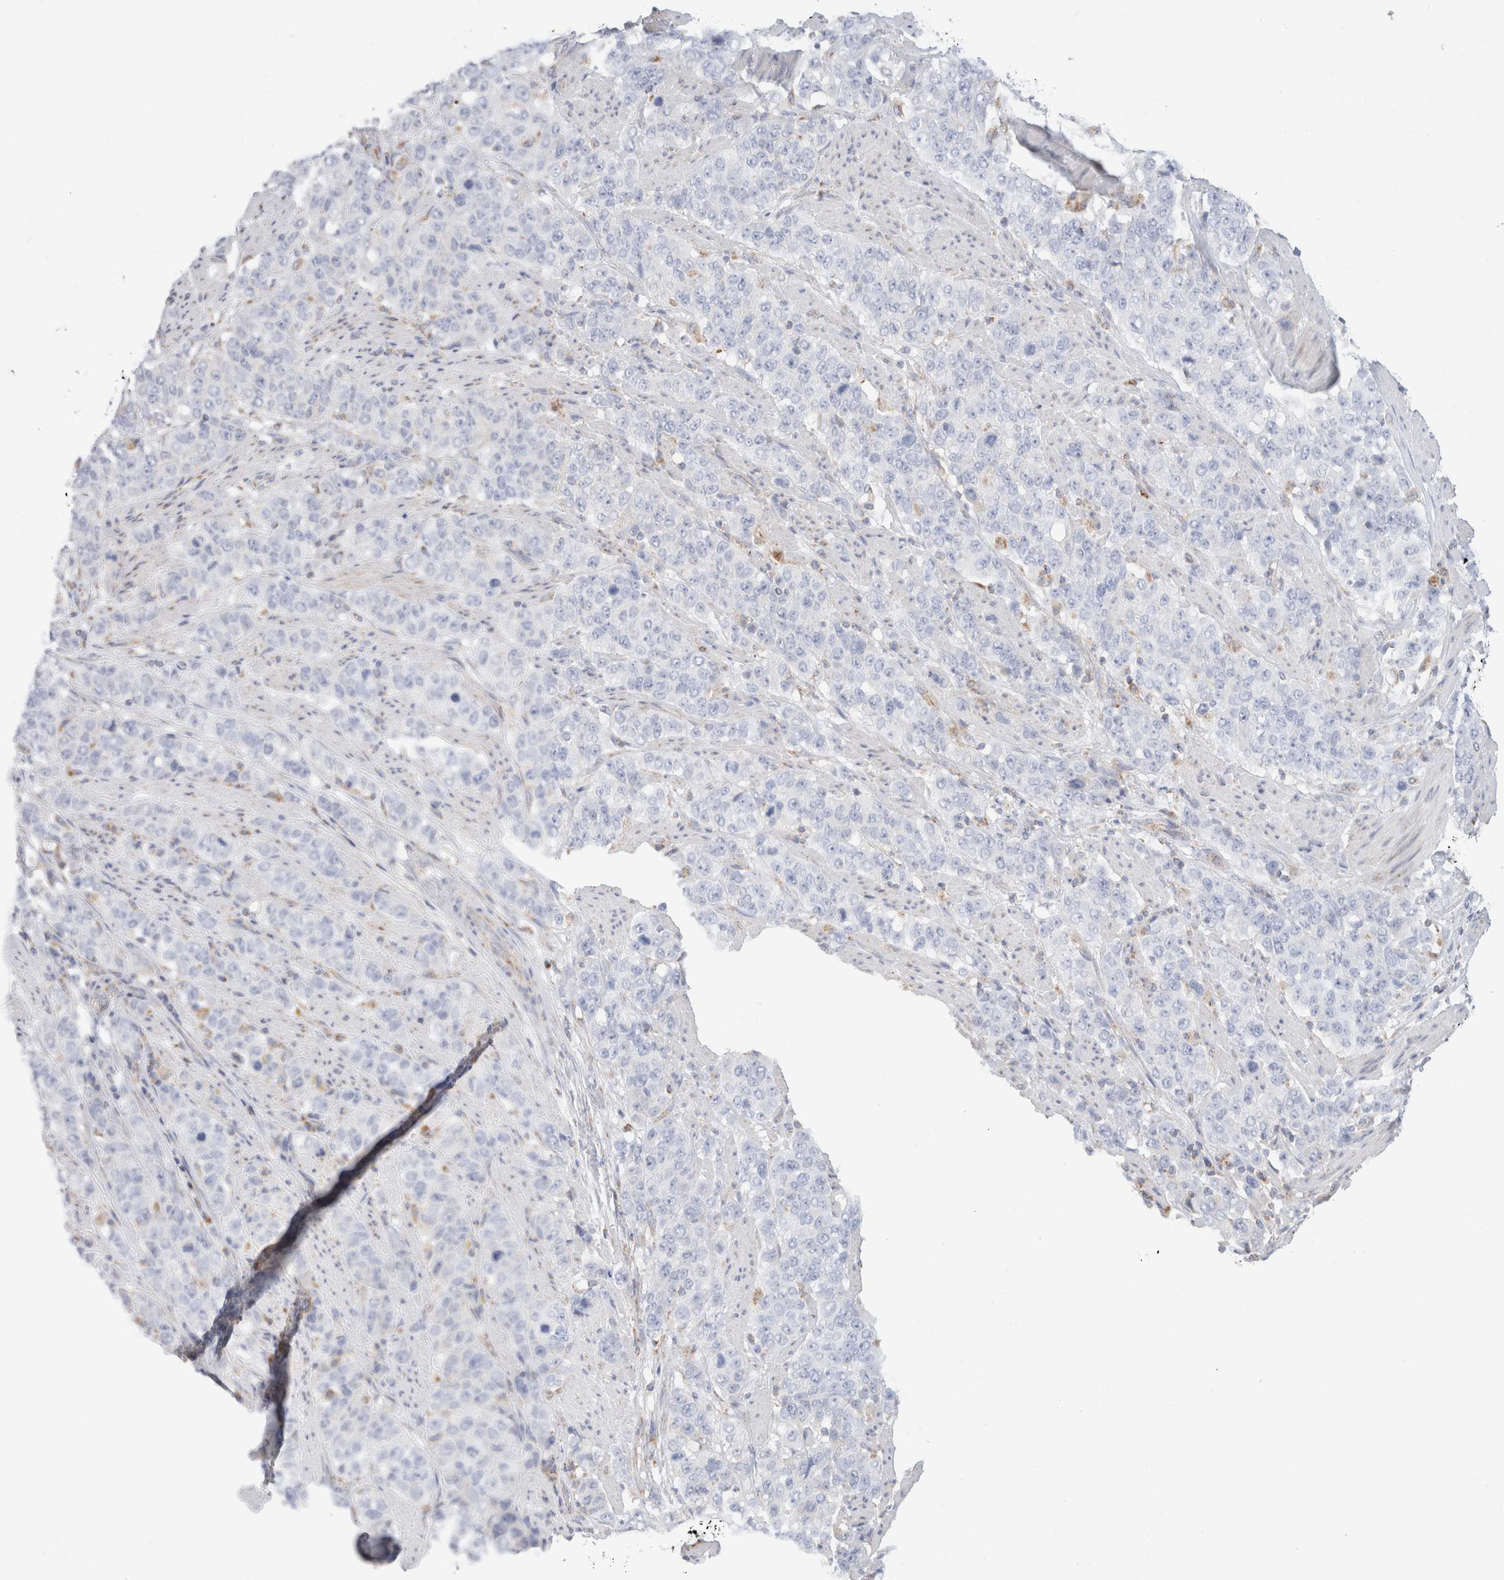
{"staining": {"intensity": "negative", "quantity": "none", "location": "none"}, "tissue": "stomach cancer", "cell_type": "Tumor cells", "image_type": "cancer", "snomed": [{"axis": "morphology", "description": "Adenocarcinoma, NOS"}, {"axis": "topography", "description": "Stomach"}], "caption": "This photomicrograph is of stomach cancer (adenocarcinoma) stained with immunohistochemistry (IHC) to label a protein in brown with the nuclei are counter-stained blue. There is no staining in tumor cells.", "gene": "ATP6V1C1", "patient": {"sex": "male", "age": 48}}